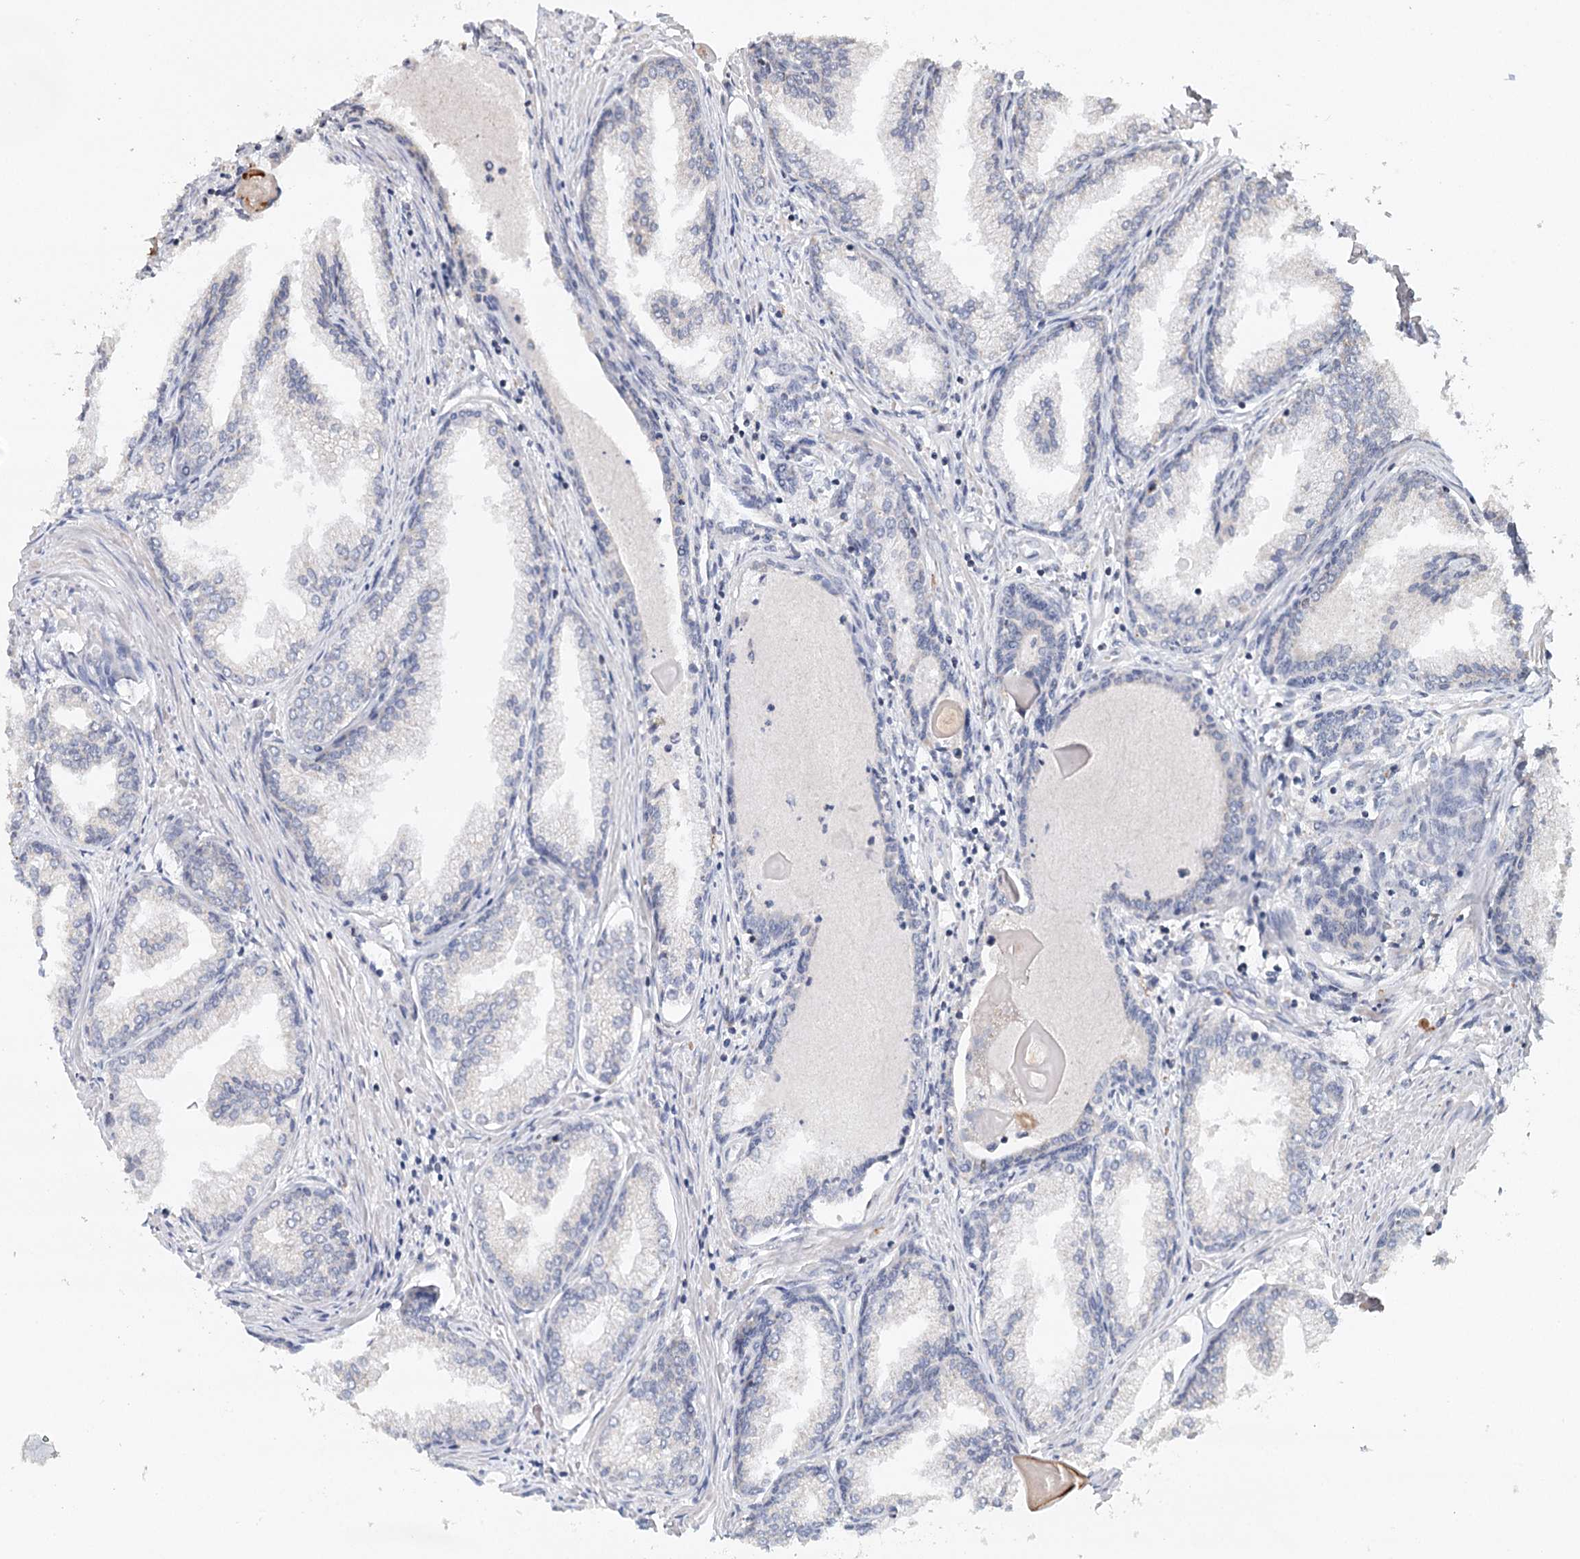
{"staining": {"intensity": "negative", "quantity": "none", "location": "none"}, "tissue": "prostate cancer", "cell_type": "Tumor cells", "image_type": "cancer", "snomed": [{"axis": "morphology", "description": "Adenocarcinoma, High grade"}, {"axis": "topography", "description": "Prostate"}], "caption": "Human prostate cancer stained for a protein using immunohistochemistry (IHC) shows no staining in tumor cells.", "gene": "ICOS", "patient": {"sex": "male", "age": 68}}